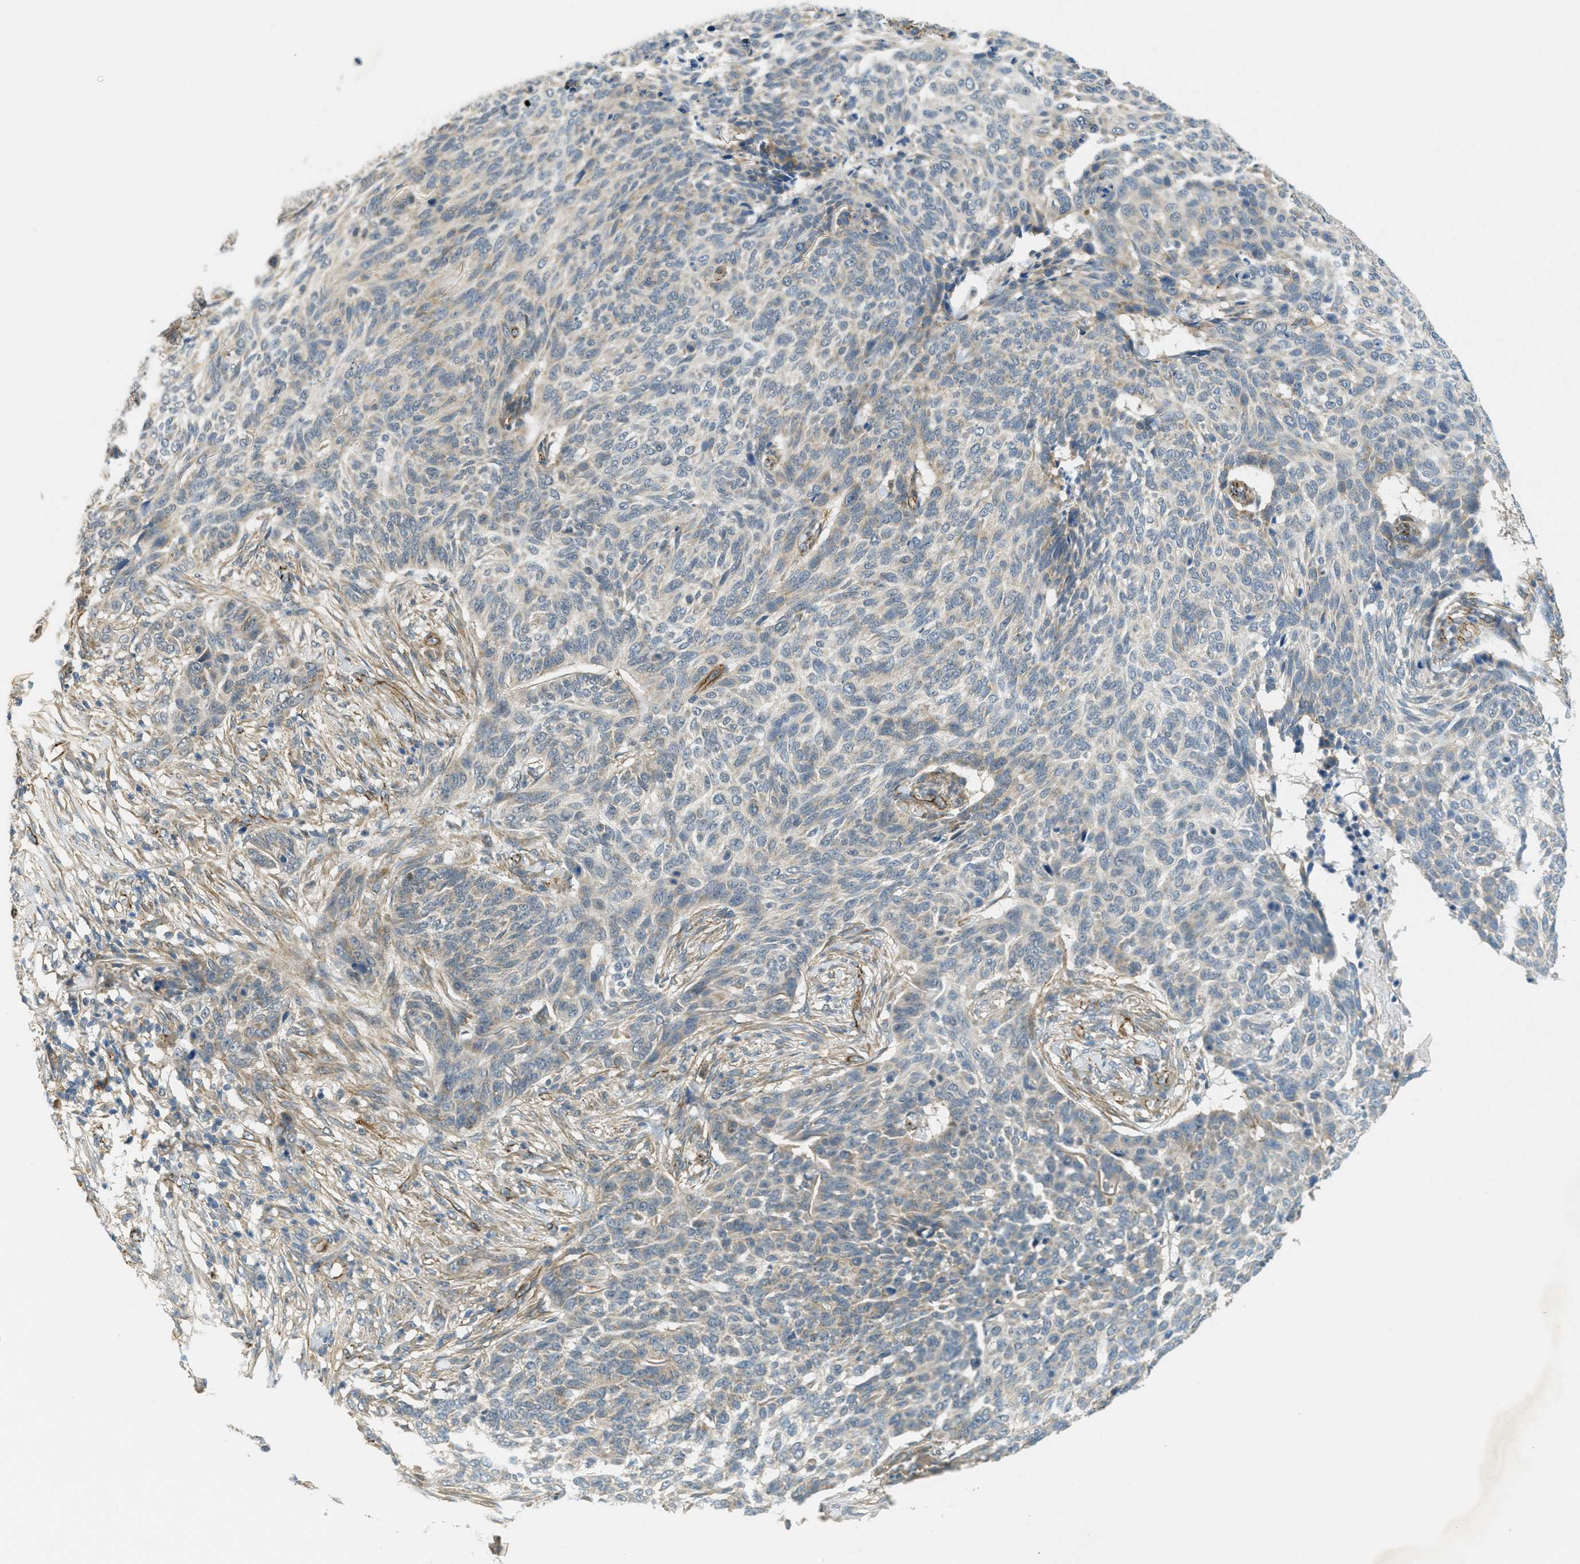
{"staining": {"intensity": "negative", "quantity": "none", "location": "none"}, "tissue": "skin cancer", "cell_type": "Tumor cells", "image_type": "cancer", "snomed": [{"axis": "morphology", "description": "Basal cell carcinoma"}, {"axis": "topography", "description": "Skin"}], "caption": "DAB (3,3'-diaminobenzidine) immunohistochemical staining of skin basal cell carcinoma exhibits no significant staining in tumor cells.", "gene": "JCAD", "patient": {"sex": "male", "age": 85}}